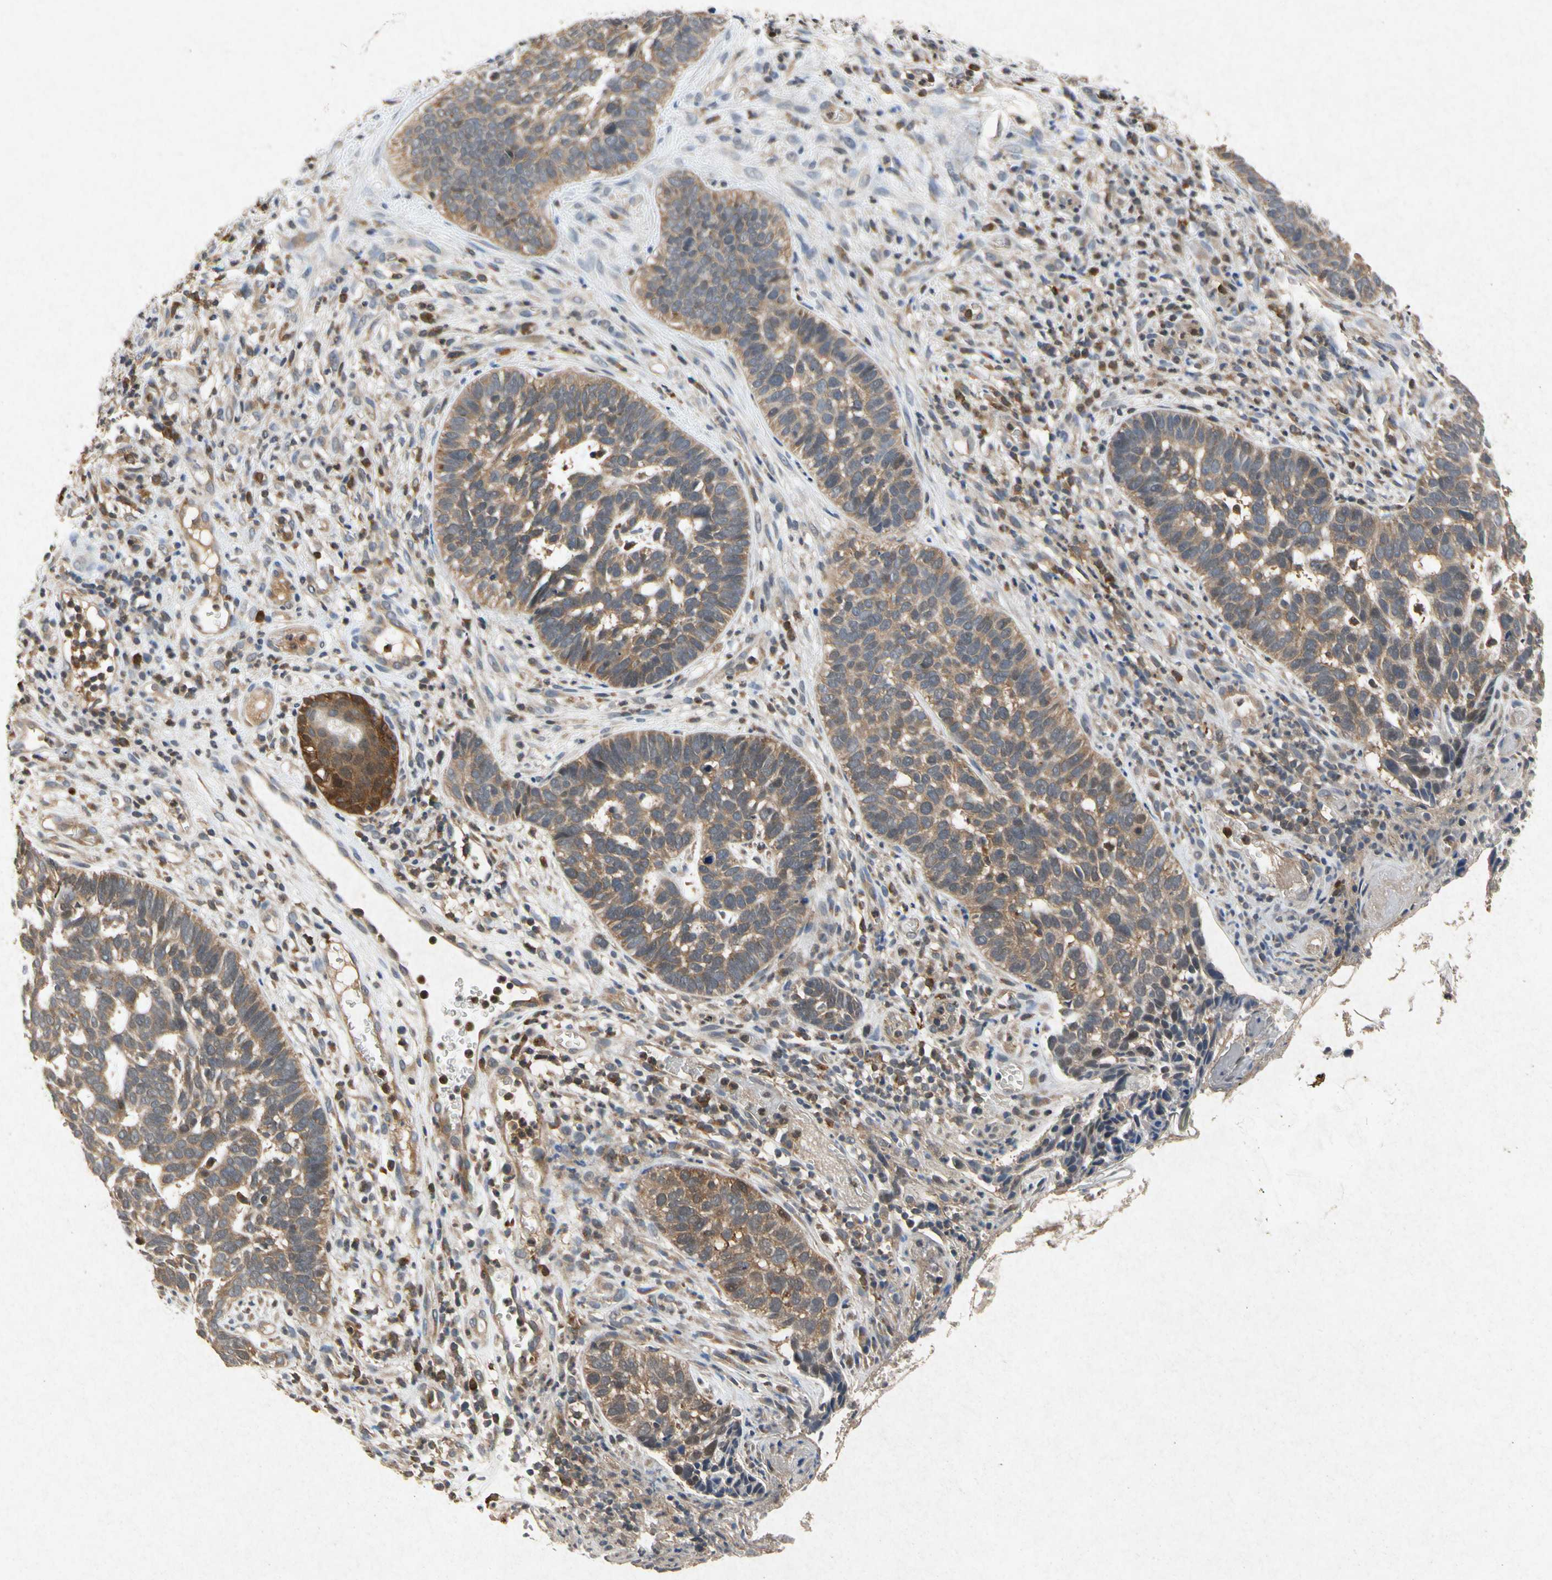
{"staining": {"intensity": "moderate", "quantity": ">75%", "location": "cytoplasmic/membranous"}, "tissue": "skin cancer", "cell_type": "Tumor cells", "image_type": "cancer", "snomed": [{"axis": "morphology", "description": "Basal cell carcinoma"}, {"axis": "topography", "description": "Skin"}], "caption": "Basal cell carcinoma (skin) tissue shows moderate cytoplasmic/membranous staining in about >75% of tumor cells (IHC, brightfield microscopy, high magnification).", "gene": "RPS6KA1", "patient": {"sex": "male", "age": 87}}